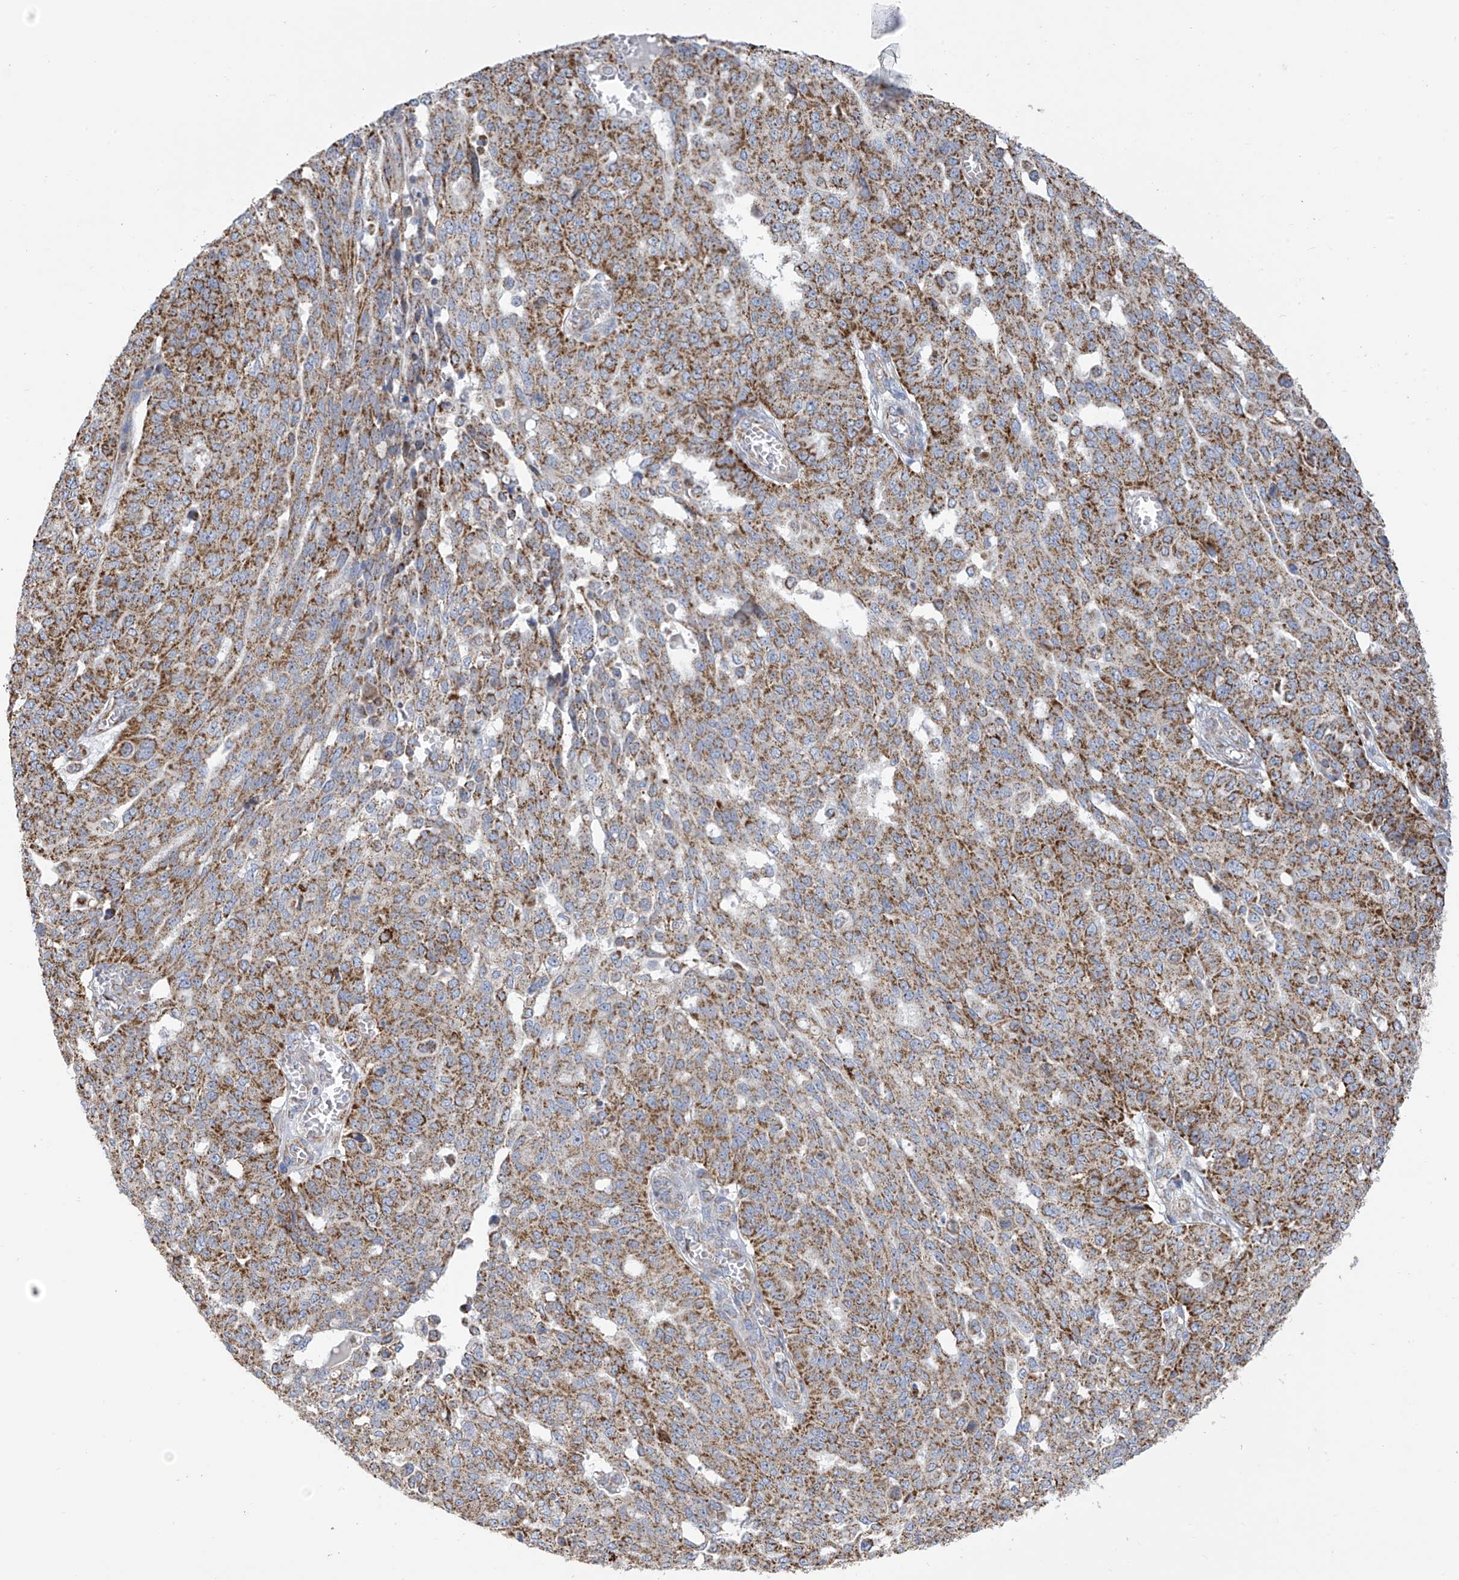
{"staining": {"intensity": "strong", "quantity": ">75%", "location": "cytoplasmic/membranous"}, "tissue": "ovarian cancer", "cell_type": "Tumor cells", "image_type": "cancer", "snomed": [{"axis": "morphology", "description": "Cystadenocarcinoma, serous, NOS"}, {"axis": "topography", "description": "Soft tissue"}, {"axis": "topography", "description": "Ovary"}], "caption": "Brown immunohistochemical staining in human ovarian cancer (serous cystadenocarcinoma) reveals strong cytoplasmic/membranous staining in approximately >75% of tumor cells.", "gene": "PNPT1", "patient": {"sex": "female", "age": 57}}